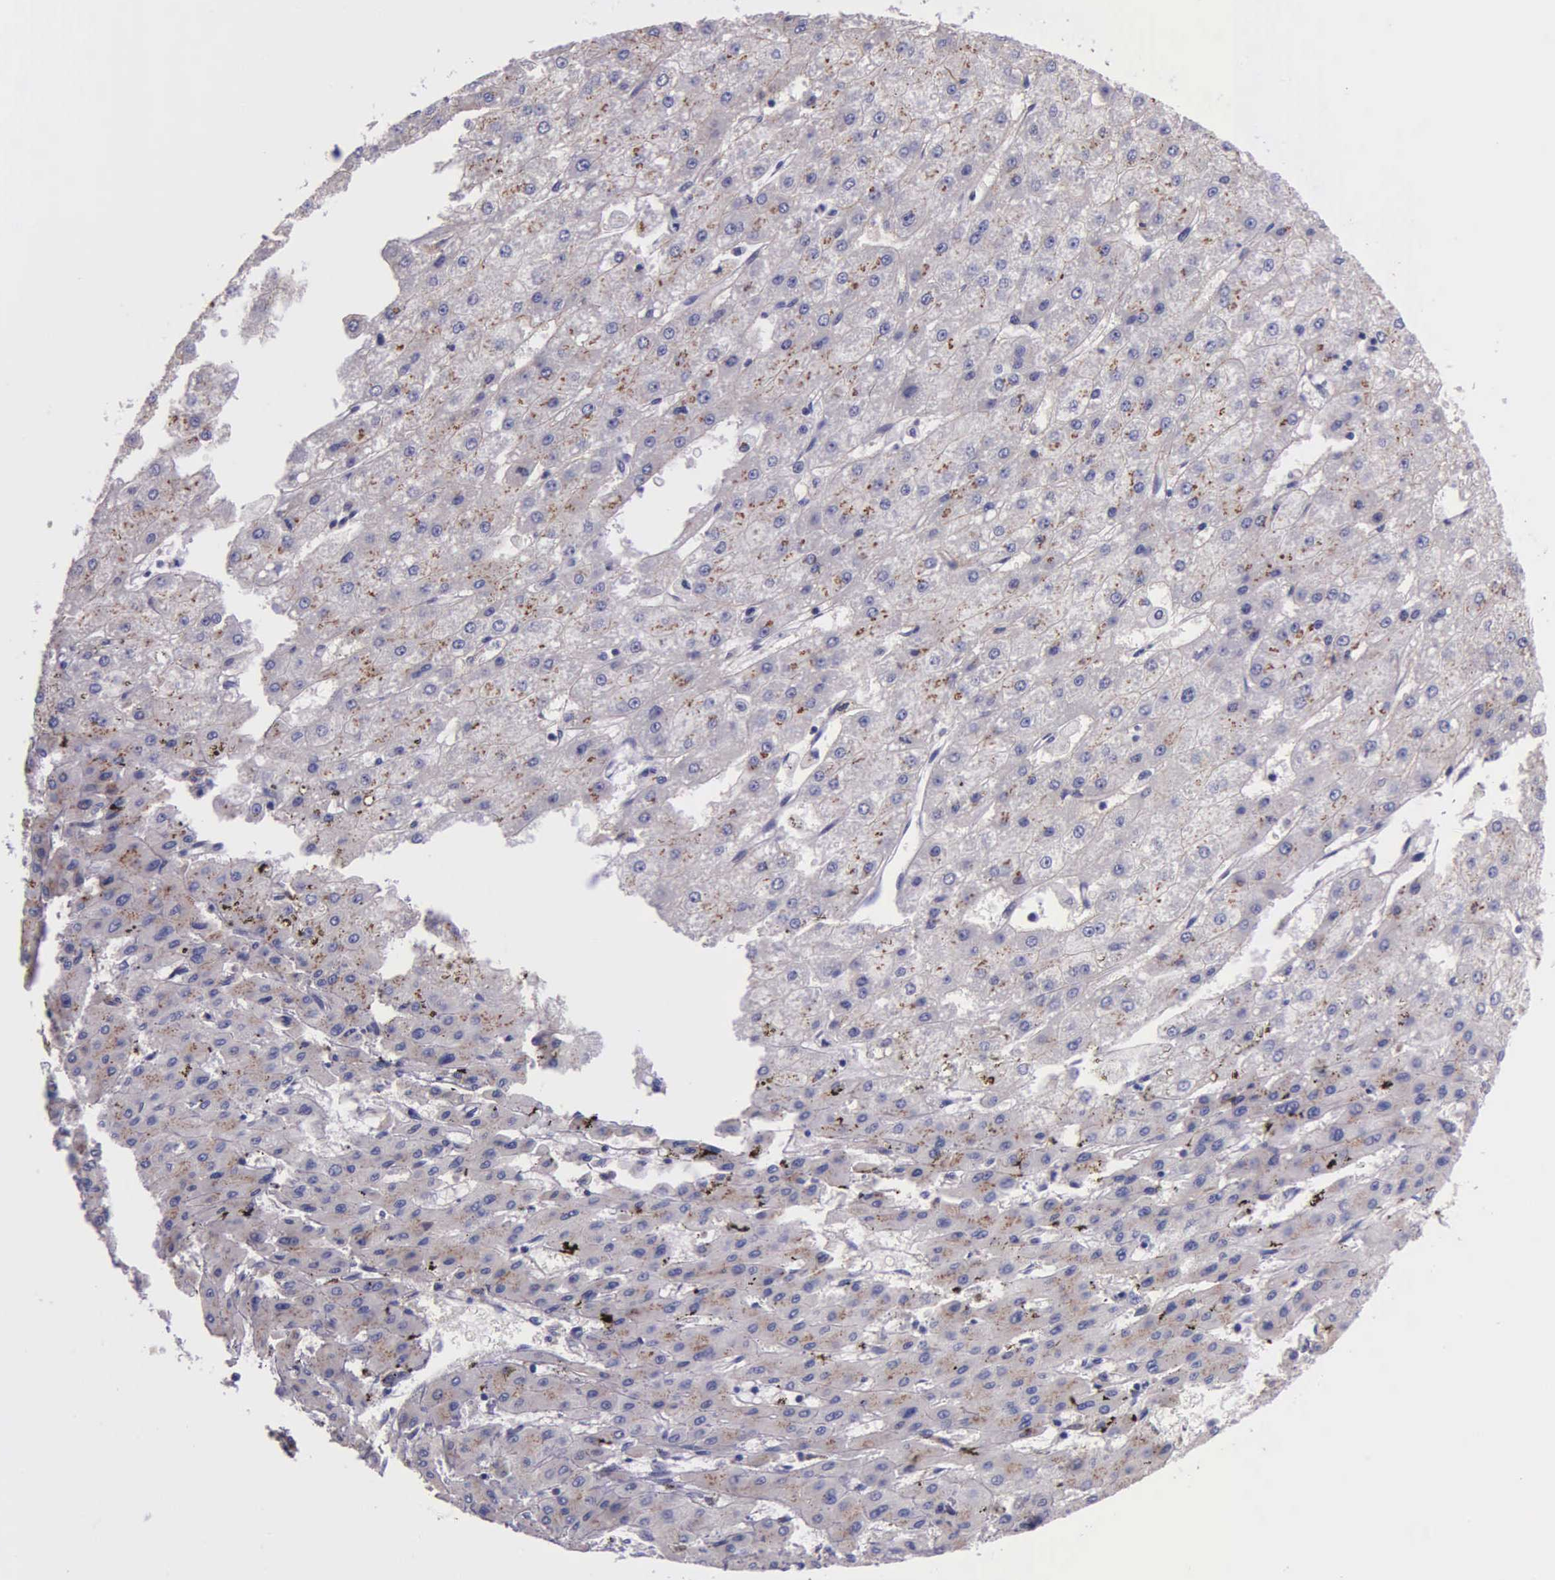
{"staining": {"intensity": "weak", "quantity": "25%-75%", "location": "cytoplasmic/membranous"}, "tissue": "liver cancer", "cell_type": "Tumor cells", "image_type": "cancer", "snomed": [{"axis": "morphology", "description": "Carcinoma, Hepatocellular, NOS"}, {"axis": "topography", "description": "Liver"}], "caption": "This is an image of IHC staining of hepatocellular carcinoma (liver), which shows weak expression in the cytoplasmic/membranous of tumor cells.", "gene": "ZC3H12B", "patient": {"sex": "female", "age": 52}}